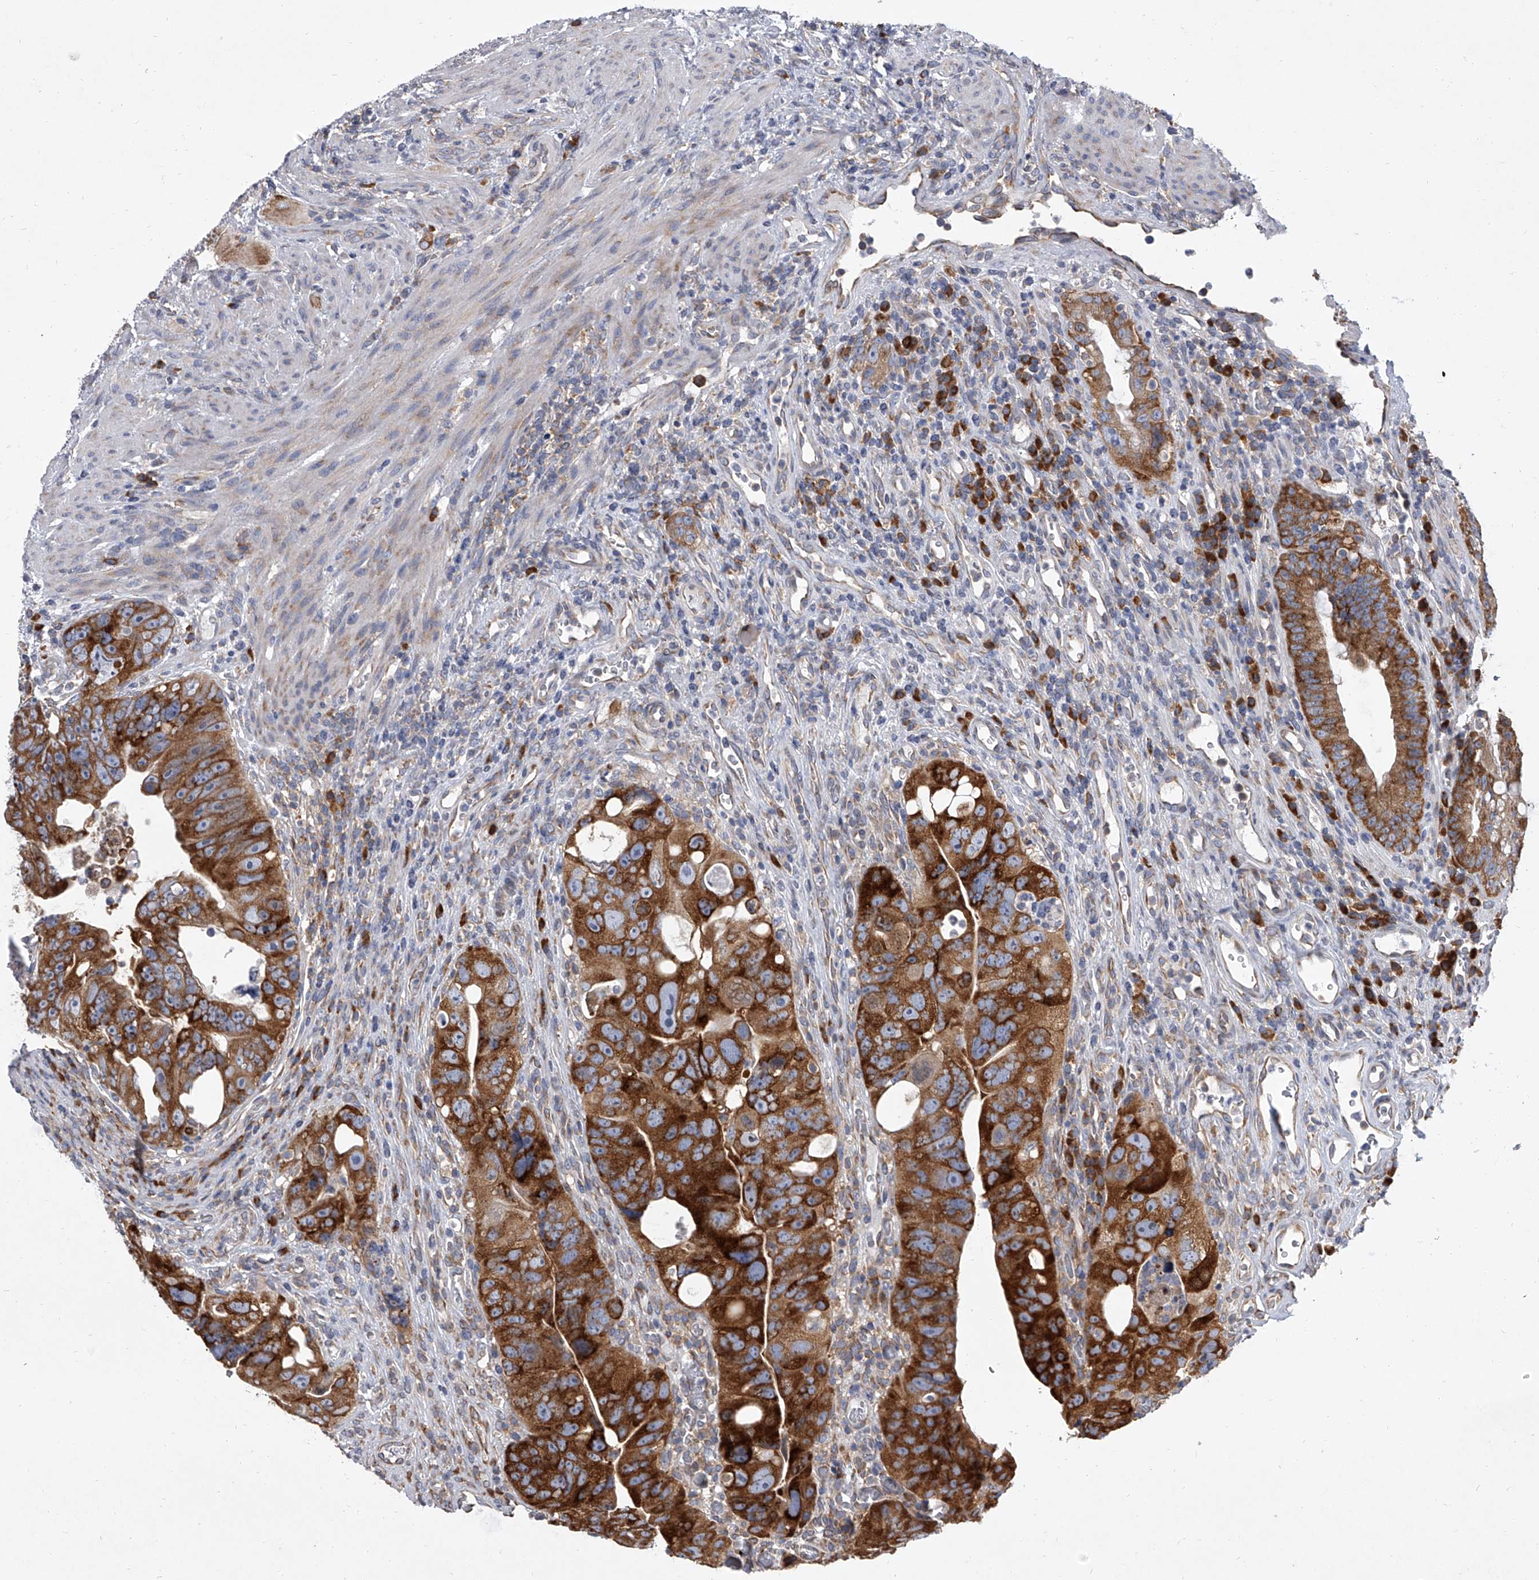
{"staining": {"intensity": "strong", "quantity": ">75%", "location": "cytoplasmic/membranous"}, "tissue": "colorectal cancer", "cell_type": "Tumor cells", "image_type": "cancer", "snomed": [{"axis": "morphology", "description": "Adenocarcinoma, NOS"}, {"axis": "topography", "description": "Rectum"}], "caption": "Approximately >75% of tumor cells in colorectal cancer show strong cytoplasmic/membranous protein positivity as visualized by brown immunohistochemical staining.", "gene": "EIF2S2", "patient": {"sex": "male", "age": 59}}